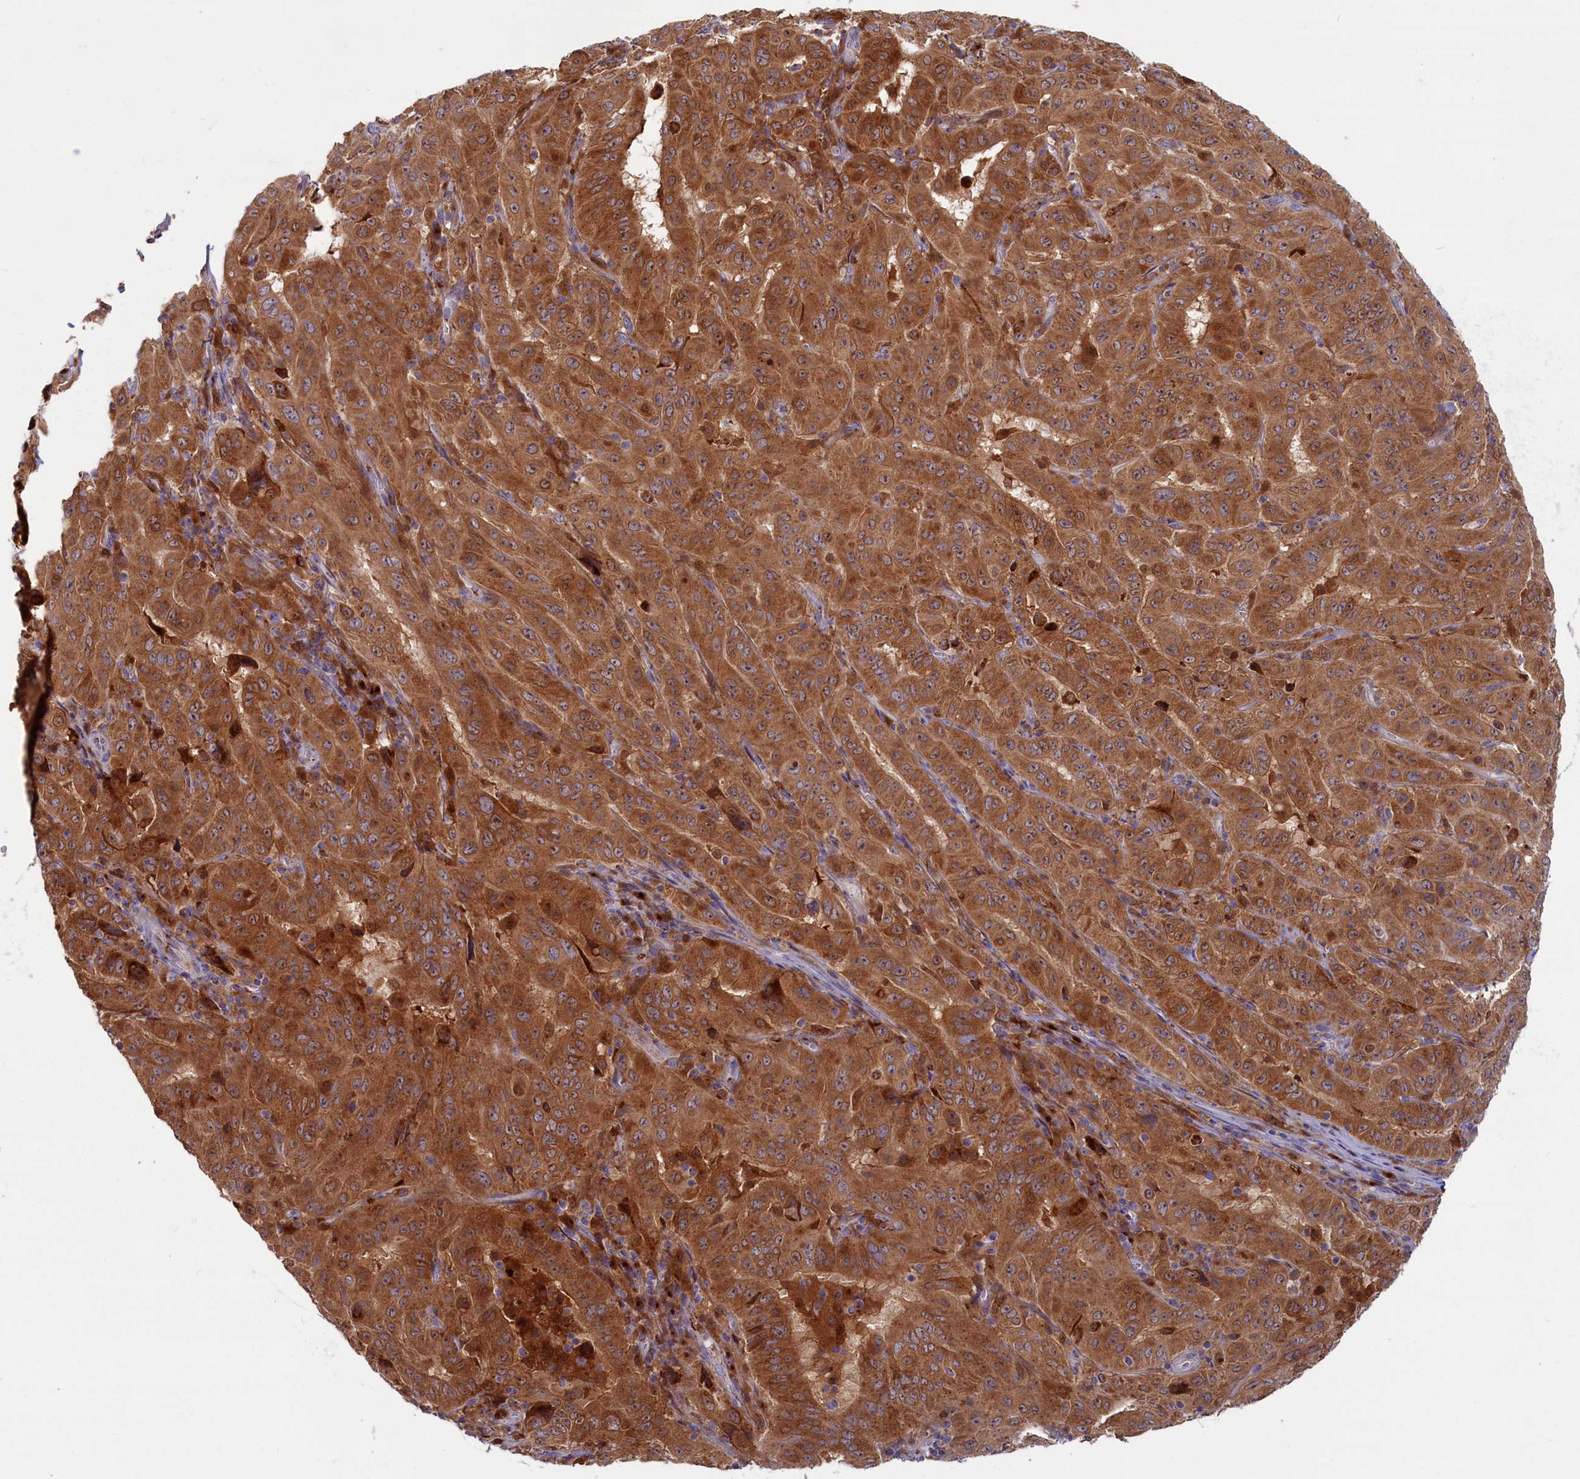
{"staining": {"intensity": "strong", "quantity": ">75%", "location": "cytoplasmic/membranous"}, "tissue": "pancreatic cancer", "cell_type": "Tumor cells", "image_type": "cancer", "snomed": [{"axis": "morphology", "description": "Adenocarcinoma, NOS"}, {"axis": "topography", "description": "Pancreas"}], "caption": "Pancreatic cancer tissue displays strong cytoplasmic/membranous positivity in about >75% of tumor cells, visualized by immunohistochemistry. (brown staining indicates protein expression, while blue staining denotes nuclei).", "gene": "BLVRB", "patient": {"sex": "male", "age": 63}}